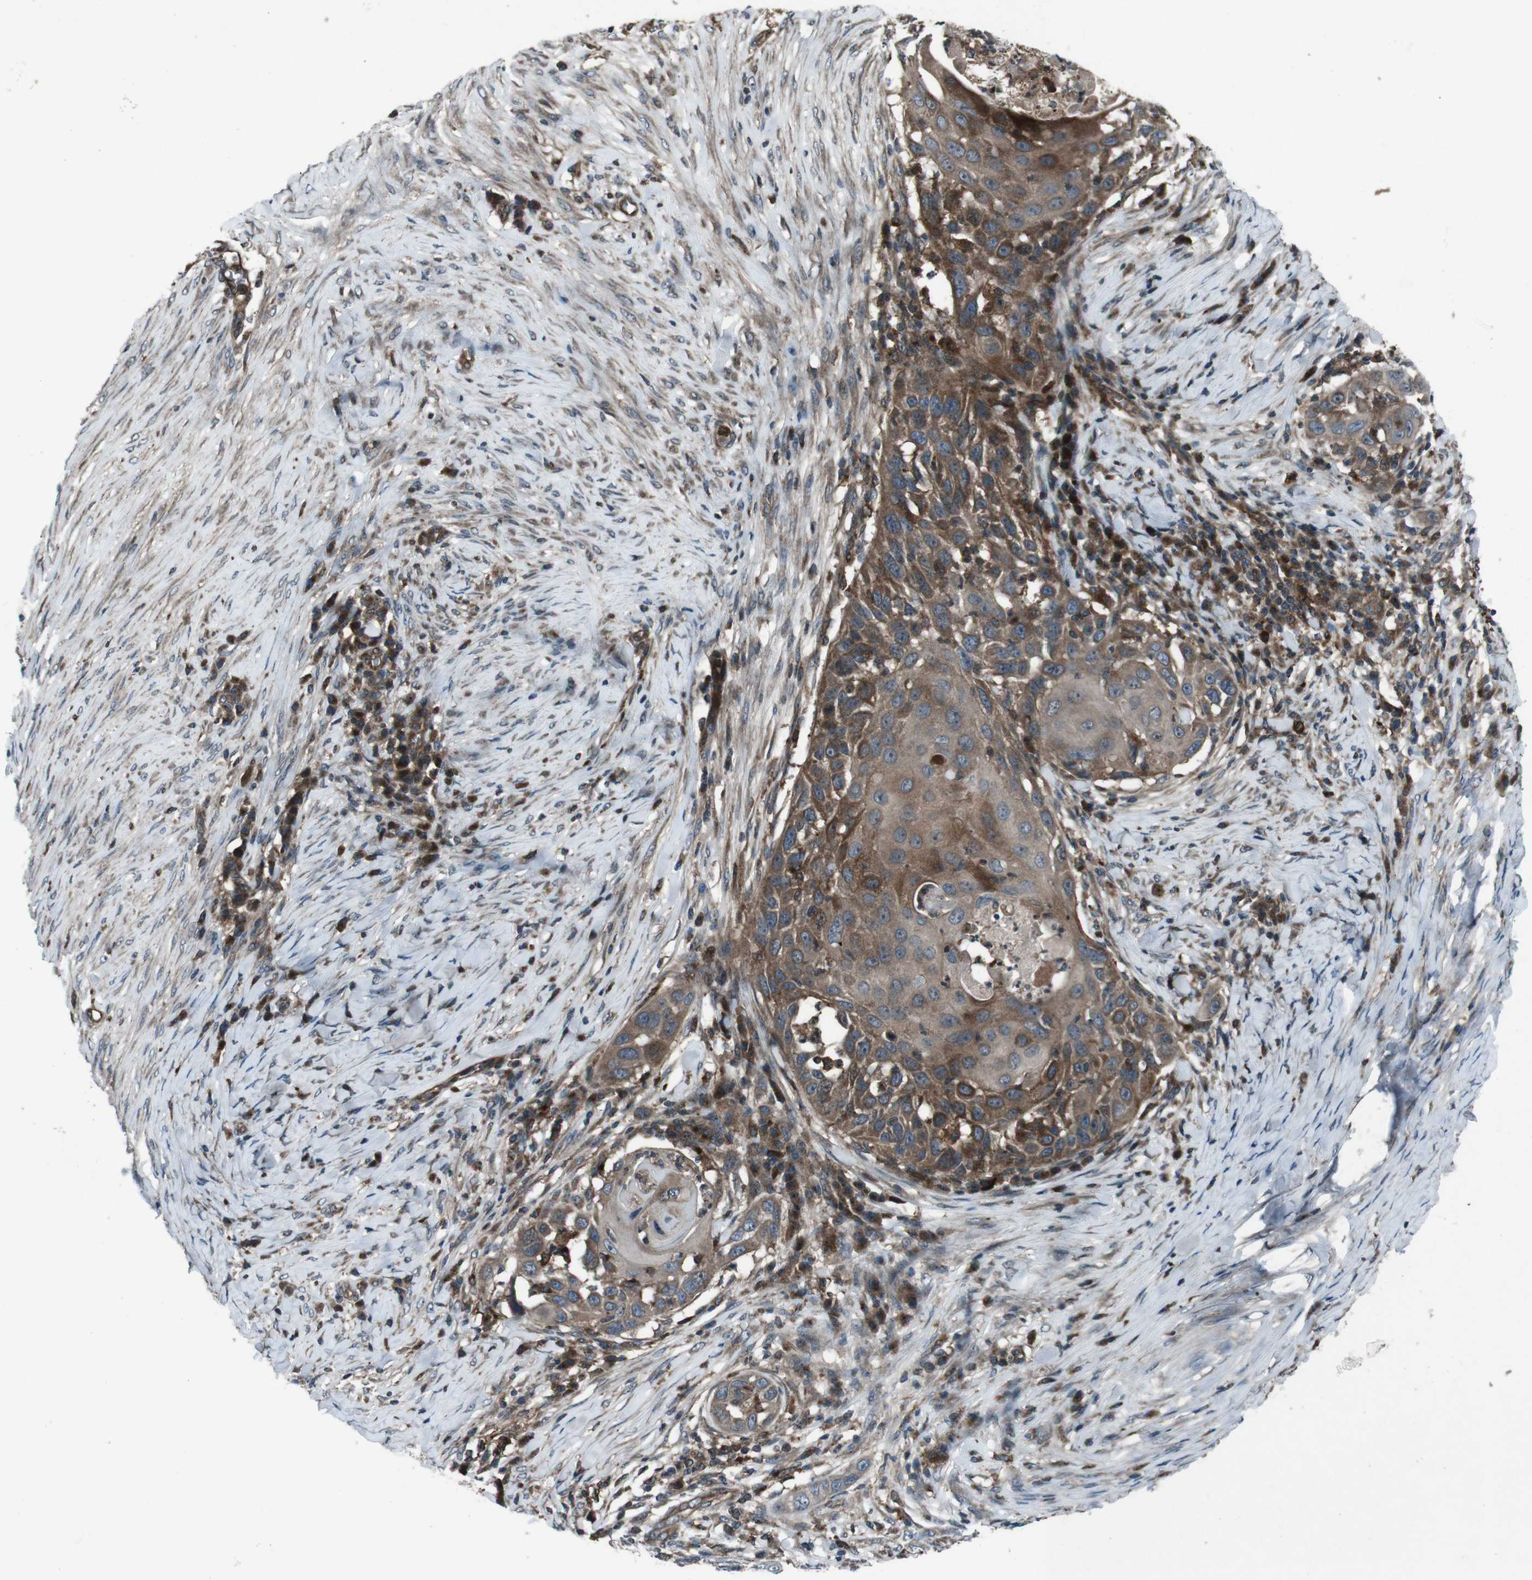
{"staining": {"intensity": "moderate", "quantity": ">75%", "location": "cytoplasmic/membranous"}, "tissue": "skin cancer", "cell_type": "Tumor cells", "image_type": "cancer", "snomed": [{"axis": "morphology", "description": "Squamous cell carcinoma, NOS"}, {"axis": "topography", "description": "Skin"}], "caption": "Tumor cells show medium levels of moderate cytoplasmic/membranous positivity in about >75% of cells in human skin squamous cell carcinoma. (Brightfield microscopy of DAB IHC at high magnification).", "gene": "SLC27A4", "patient": {"sex": "female", "age": 44}}